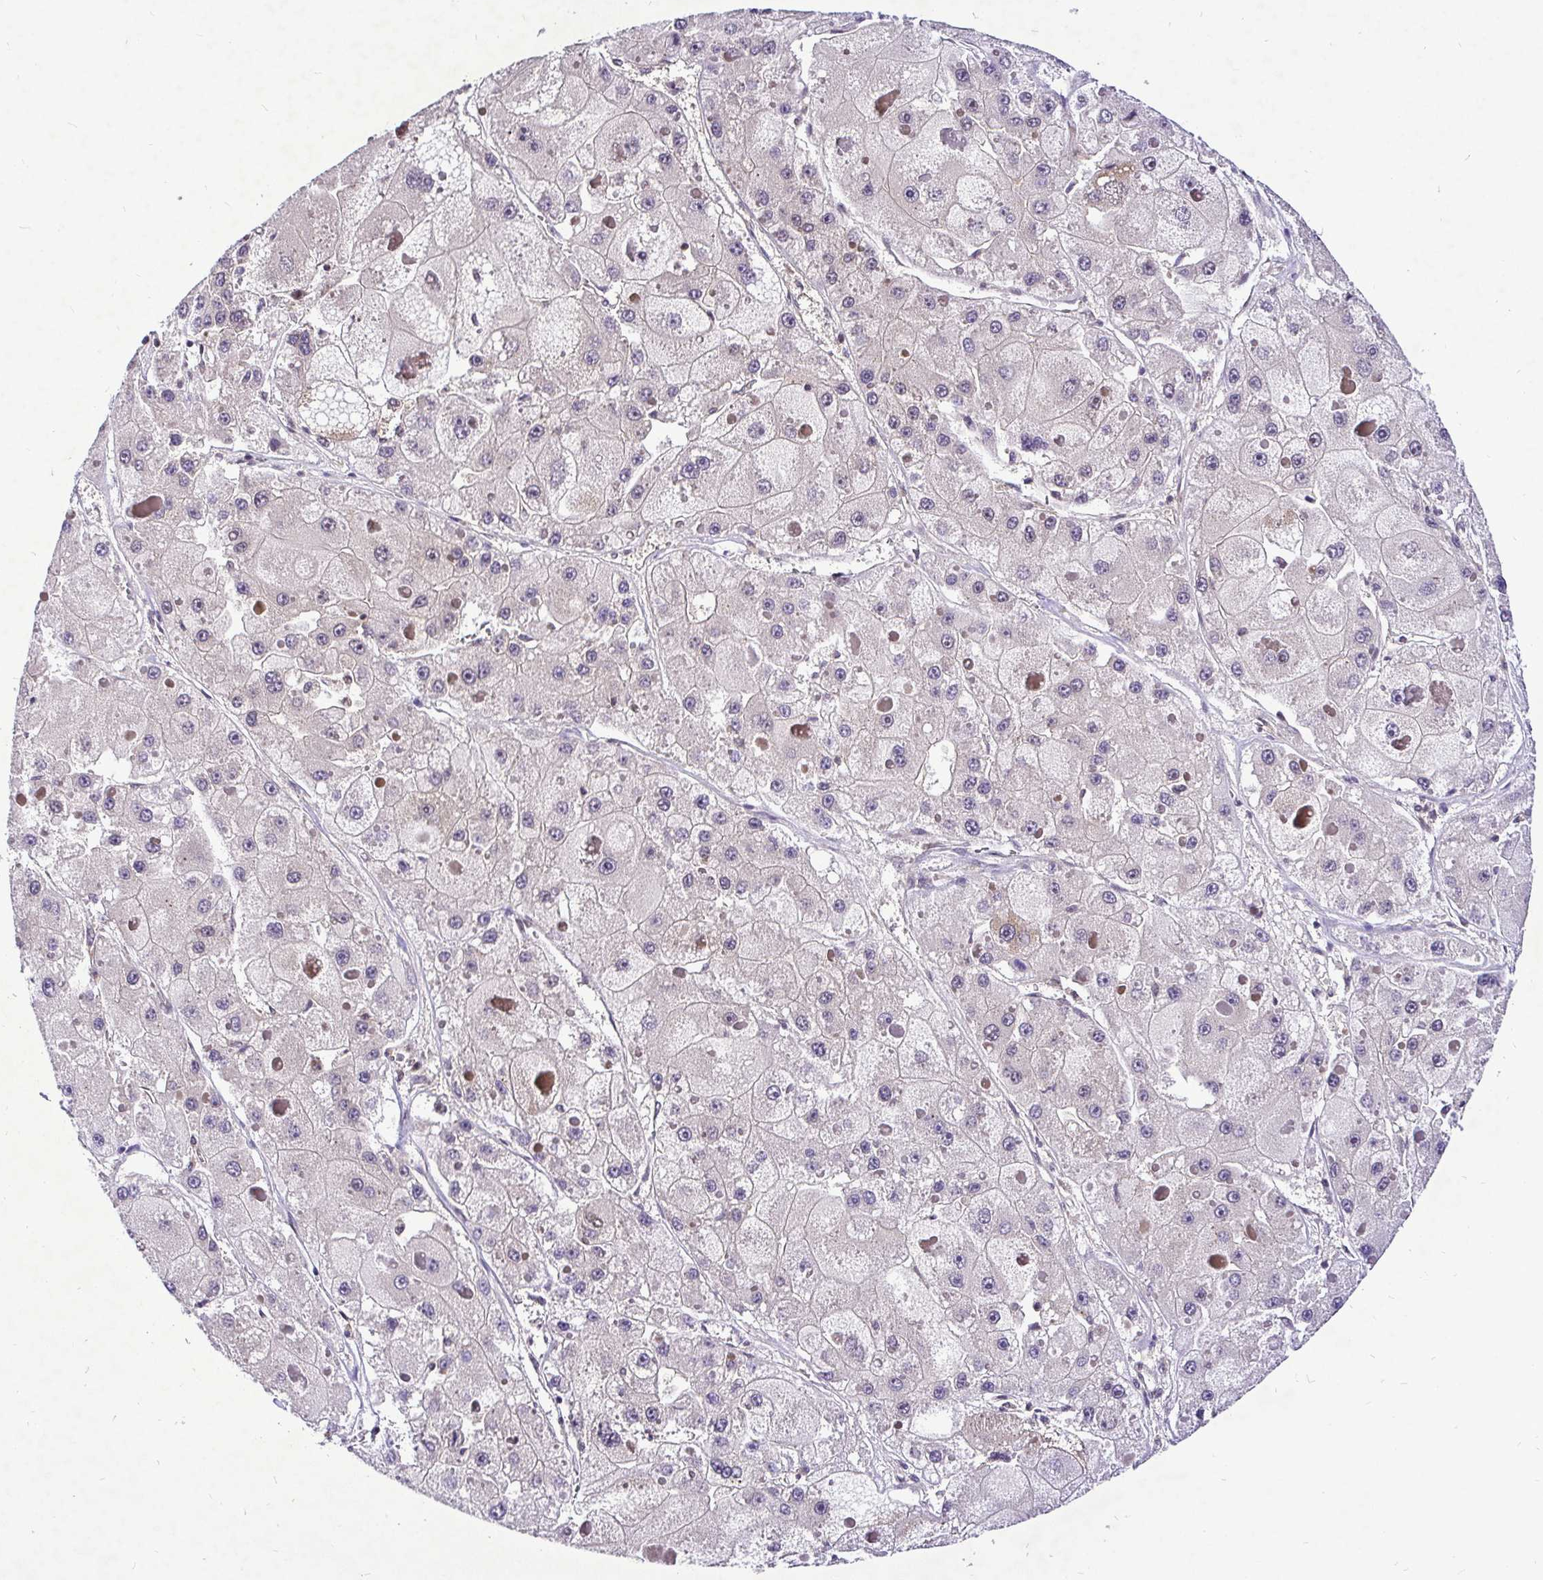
{"staining": {"intensity": "negative", "quantity": "none", "location": "none"}, "tissue": "liver cancer", "cell_type": "Tumor cells", "image_type": "cancer", "snomed": [{"axis": "morphology", "description": "Carcinoma, Hepatocellular, NOS"}, {"axis": "topography", "description": "Liver"}], "caption": "Immunohistochemical staining of human liver cancer (hepatocellular carcinoma) exhibits no significant expression in tumor cells.", "gene": "UBE2M", "patient": {"sex": "female", "age": 73}}